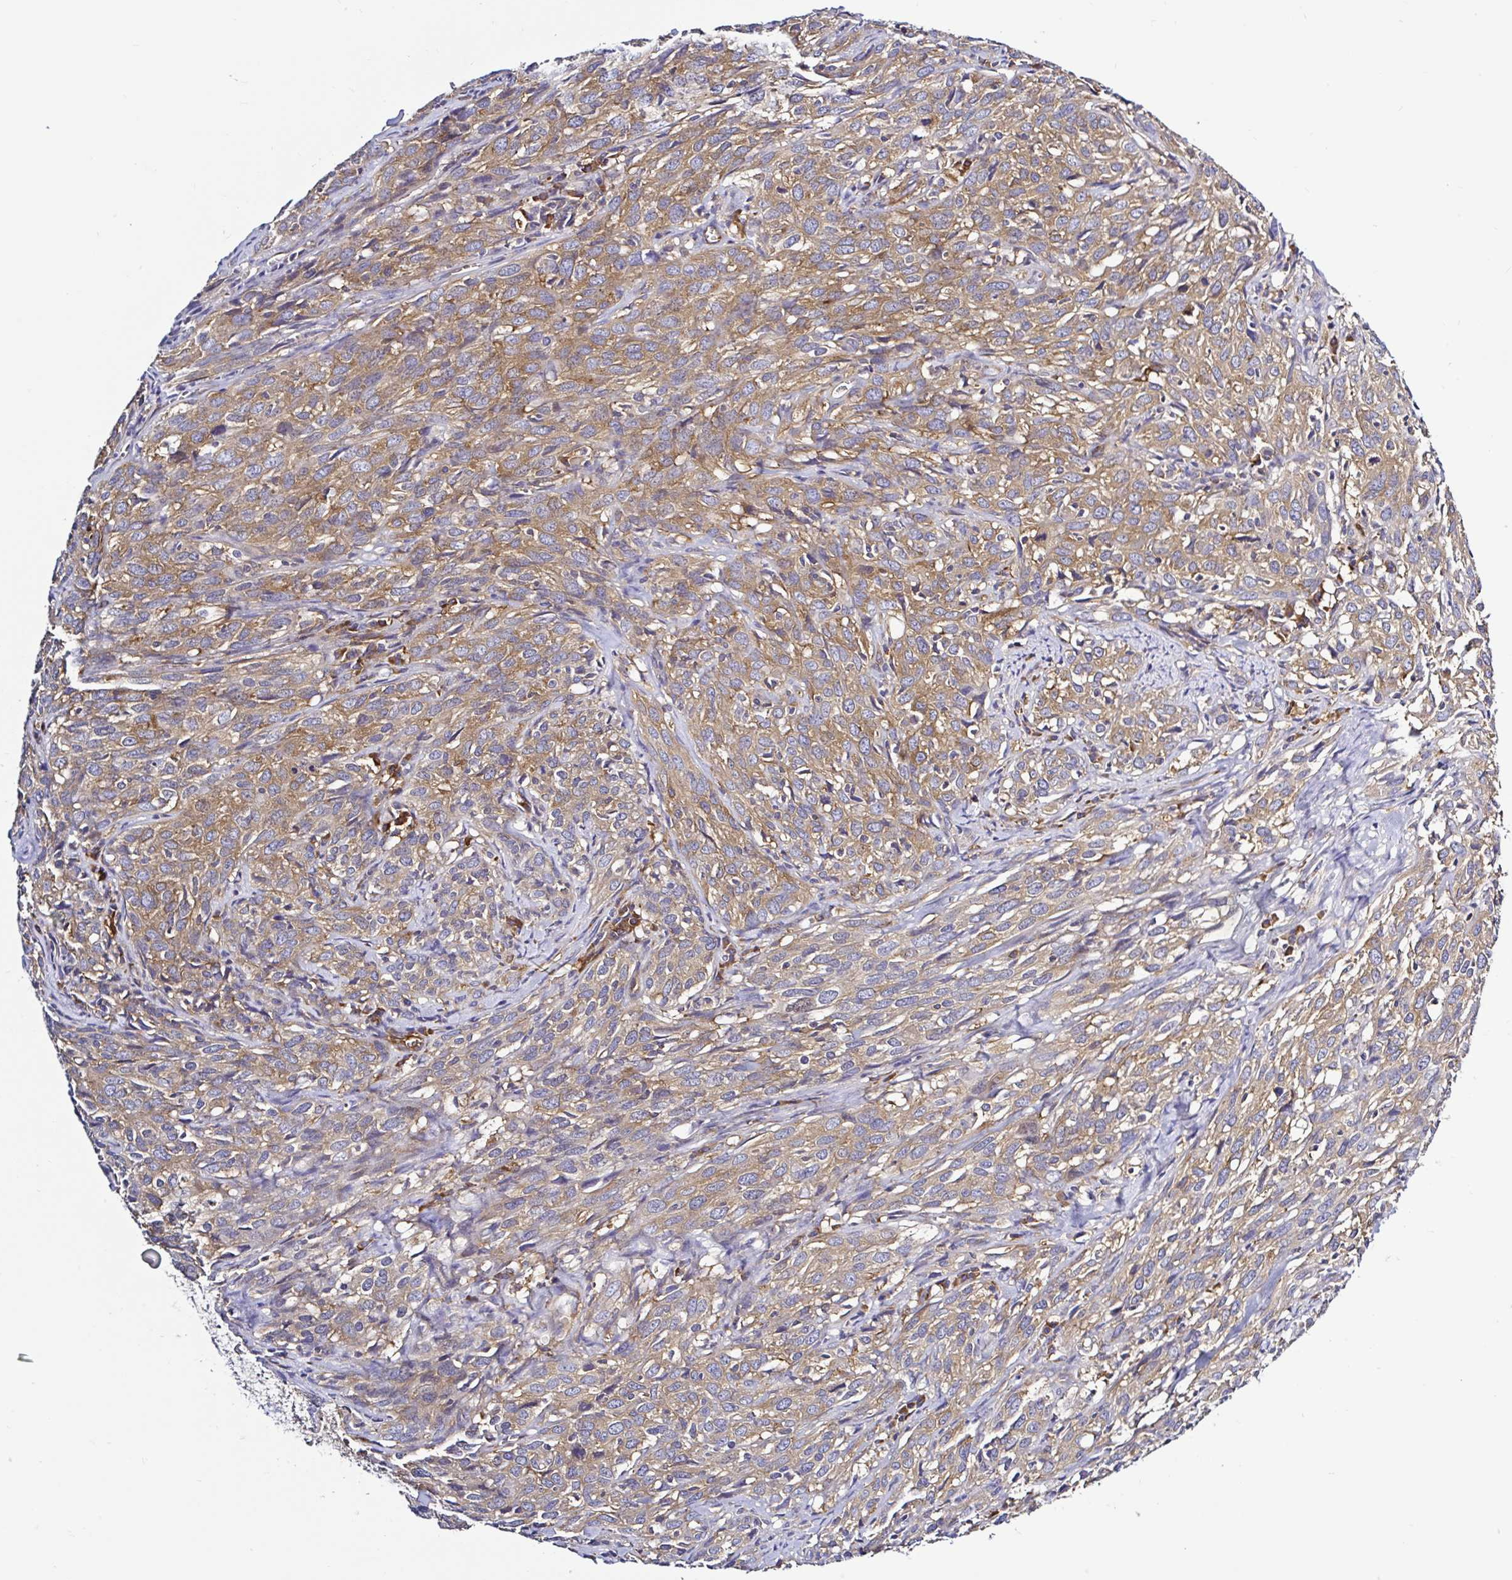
{"staining": {"intensity": "moderate", "quantity": ">75%", "location": "cytoplasmic/membranous"}, "tissue": "cervical cancer", "cell_type": "Tumor cells", "image_type": "cancer", "snomed": [{"axis": "morphology", "description": "Squamous cell carcinoma, NOS"}, {"axis": "topography", "description": "Cervix"}], "caption": "Human cervical cancer stained with a brown dye demonstrates moderate cytoplasmic/membranous positive positivity in approximately >75% of tumor cells.", "gene": "LARS1", "patient": {"sex": "female", "age": 51}}